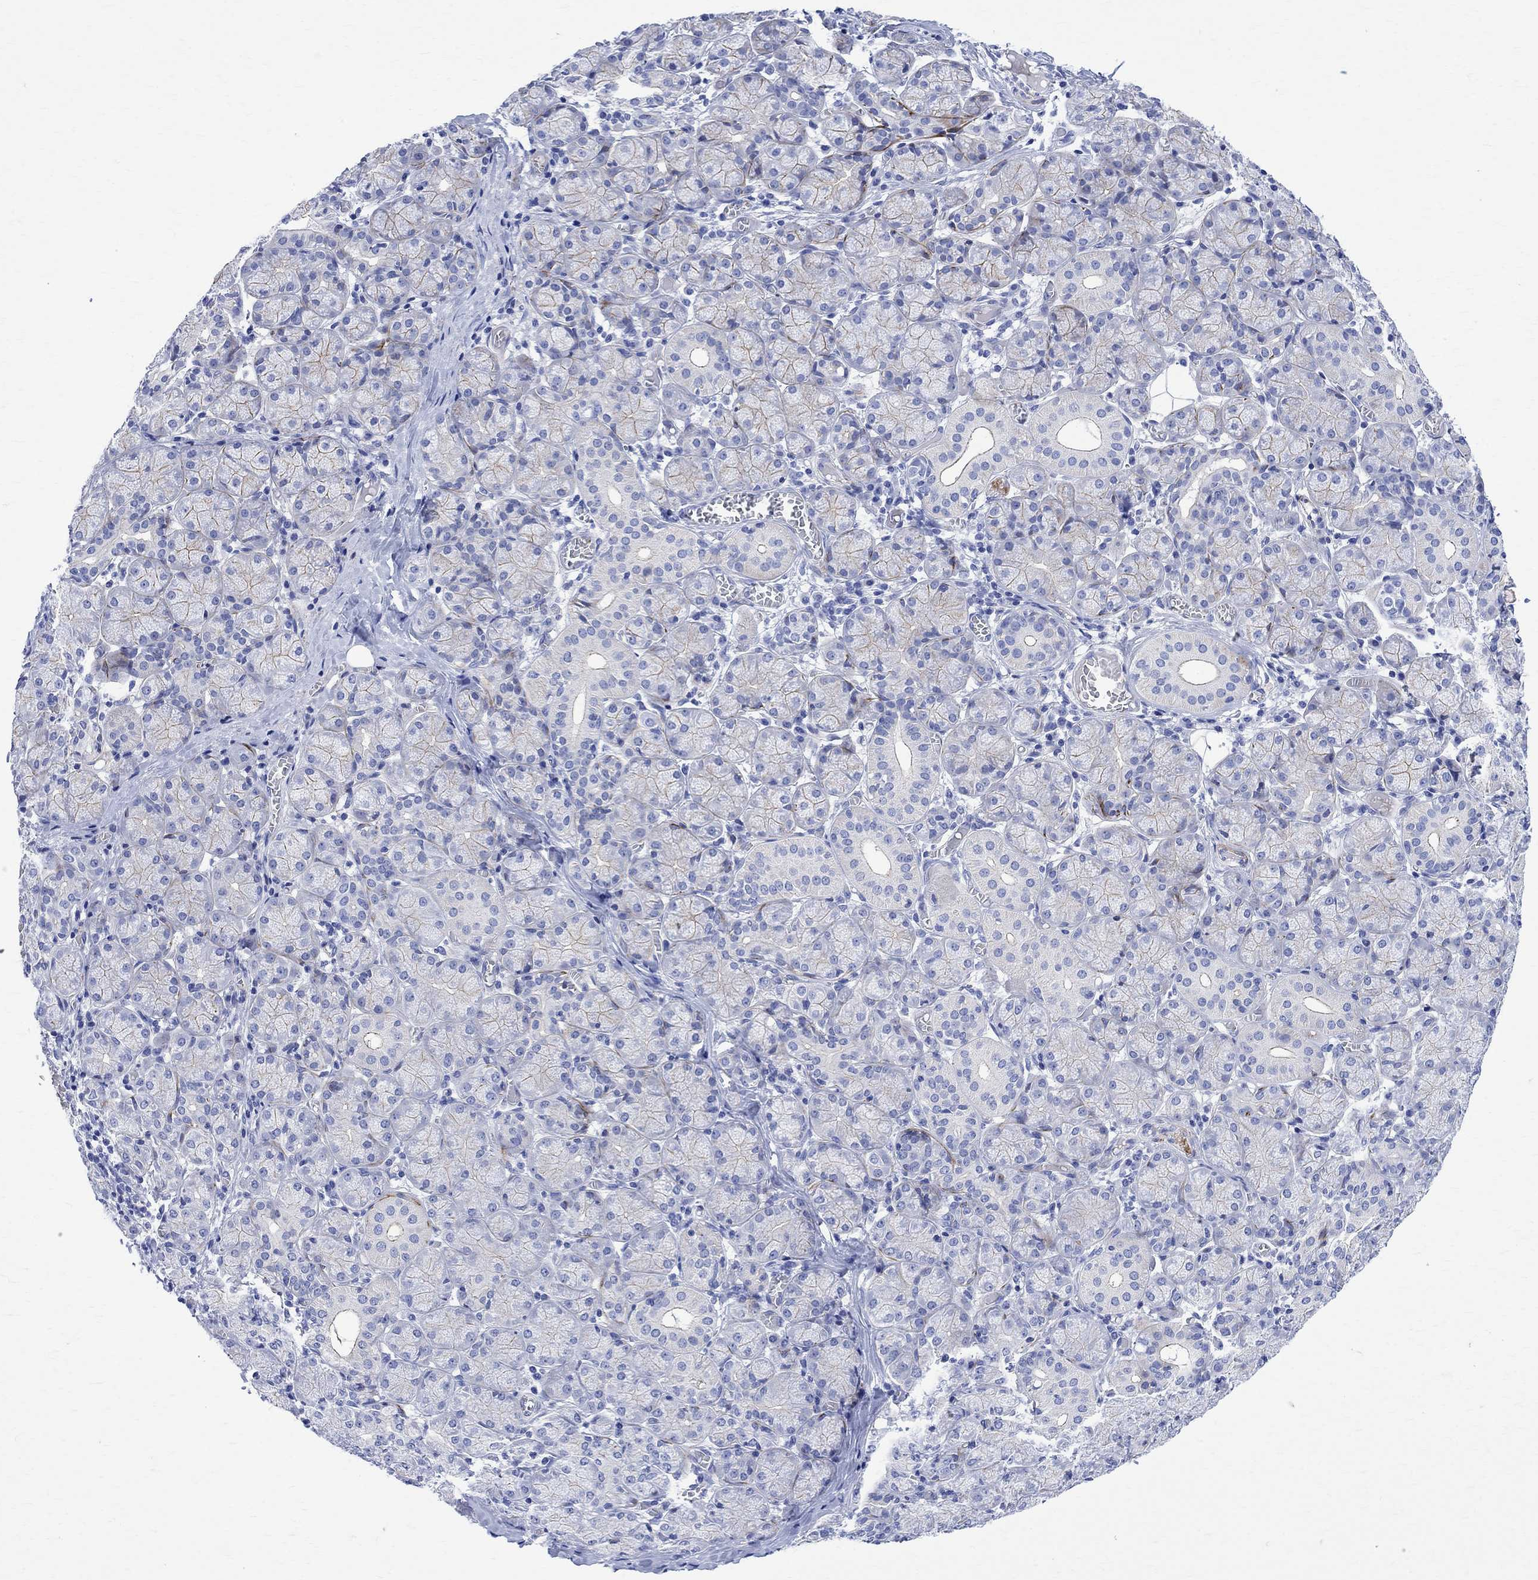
{"staining": {"intensity": "strong", "quantity": "<25%", "location": "cytoplasmic/membranous"}, "tissue": "salivary gland", "cell_type": "Glandular cells", "image_type": "normal", "snomed": [{"axis": "morphology", "description": "Normal tissue, NOS"}, {"axis": "topography", "description": "Salivary gland"}, {"axis": "topography", "description": "Peripheral nerve tissue"}], "caption": "About <25% of glandular cells in normal human salivary gland show strong cytoplasmic/membranous protein positivity as visualized by brown immunohistochemical staining.", "gene": "PARVB", "patient": {"sex": "female", "age": 24}}